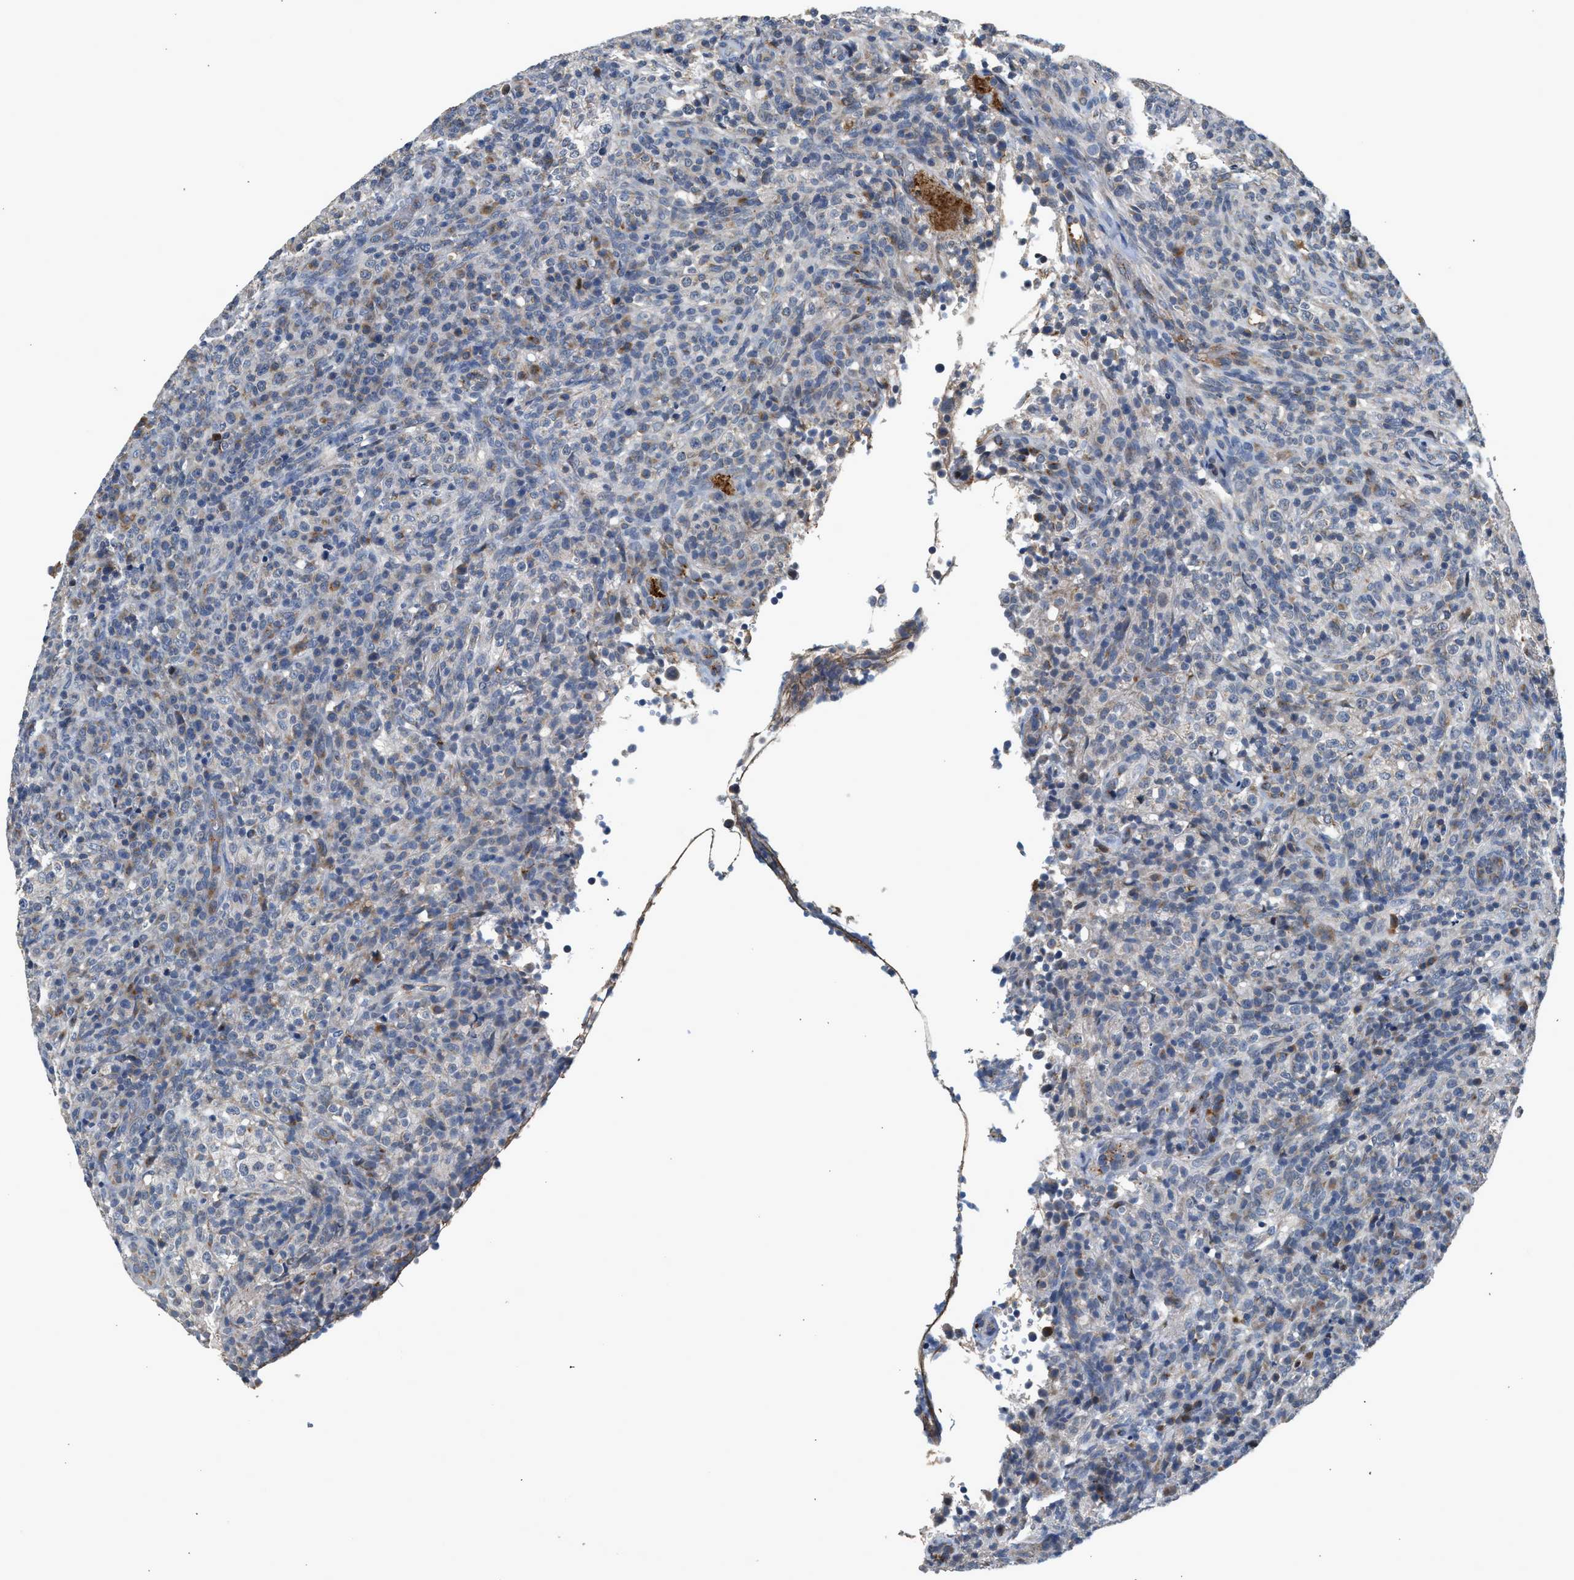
{"staining": {"intensity": "negative", "quantity": "none", "location": "none"}, "tissue": "lymphoma", "cell_type": "Tumor cells", "image_type": "cancer", "snomed": [{"axis": "morphology", "description": "Malignant lymphoma, non-Hodgkin's type, High grade"}, {"axis": "topography", "description": "Lymph node"}], "caption": "Tumor cells show no significant expression in high-grade malignant lymphoma, non-Hodgkin's type.", "gene": "PIM1", "patient": {"sex": "female", "age": 76}}